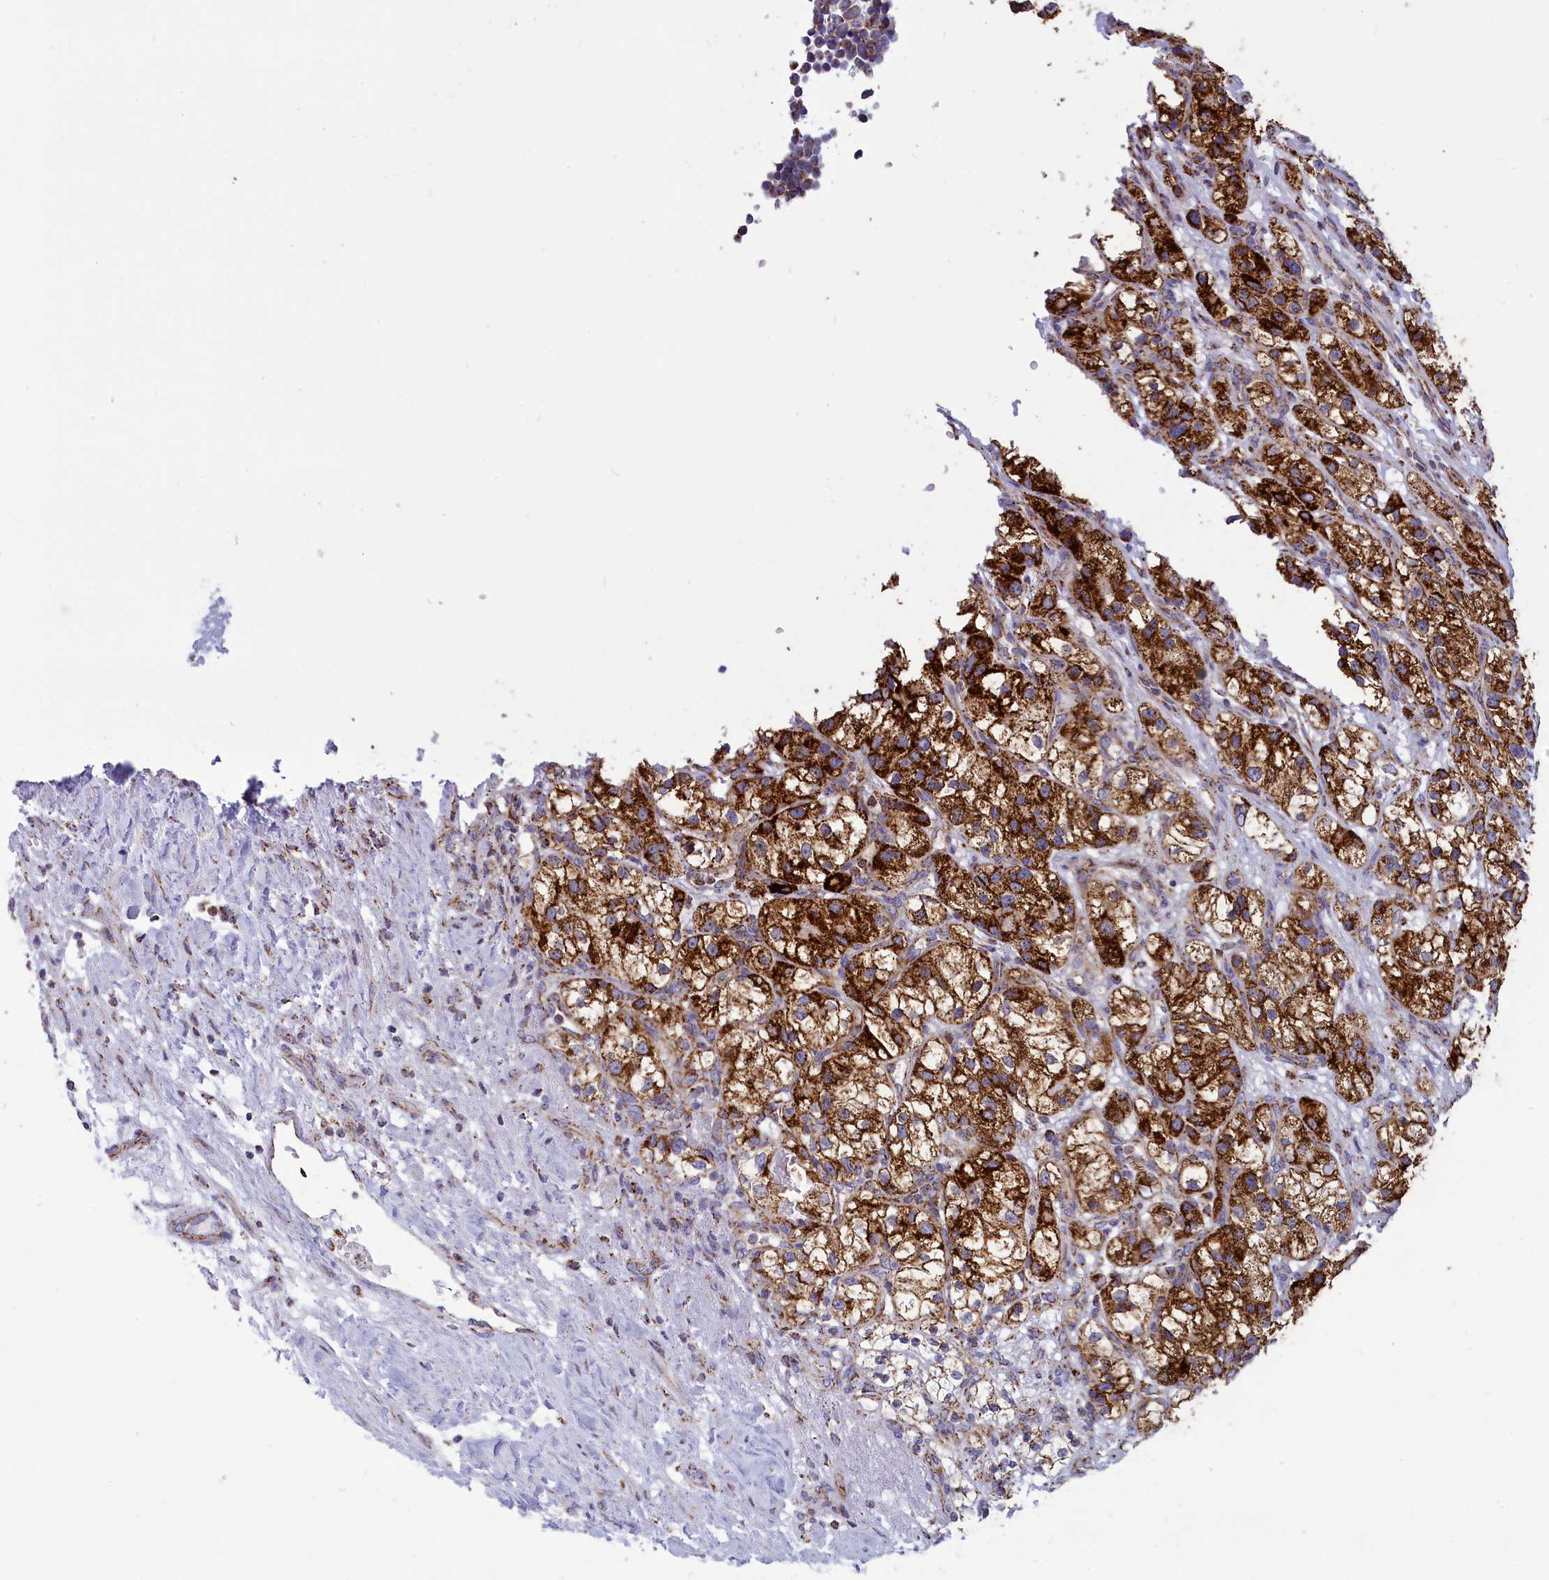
{"staining": {"intensity": "strong", "quantity": ">75%", "location": "cytoplasmic/membranous"}, "tissue": "renal cancer", "cell_type": "Tumor cells", "image_type": "cancer", "snomed": [{"axis": "morphology", "description": "Adenocarcinoma, NOS"}, {"axis": "topography", "description": "Kidney"}], "caption": "This is an image of immunohistochemistry (IHC) staining of renal adenocarcinoma, which shows strong staining in the cytoplasmic/membranous of tumor cells.", "gene": "ISOC2", "patient": {"sex": "female", "age": 57}}